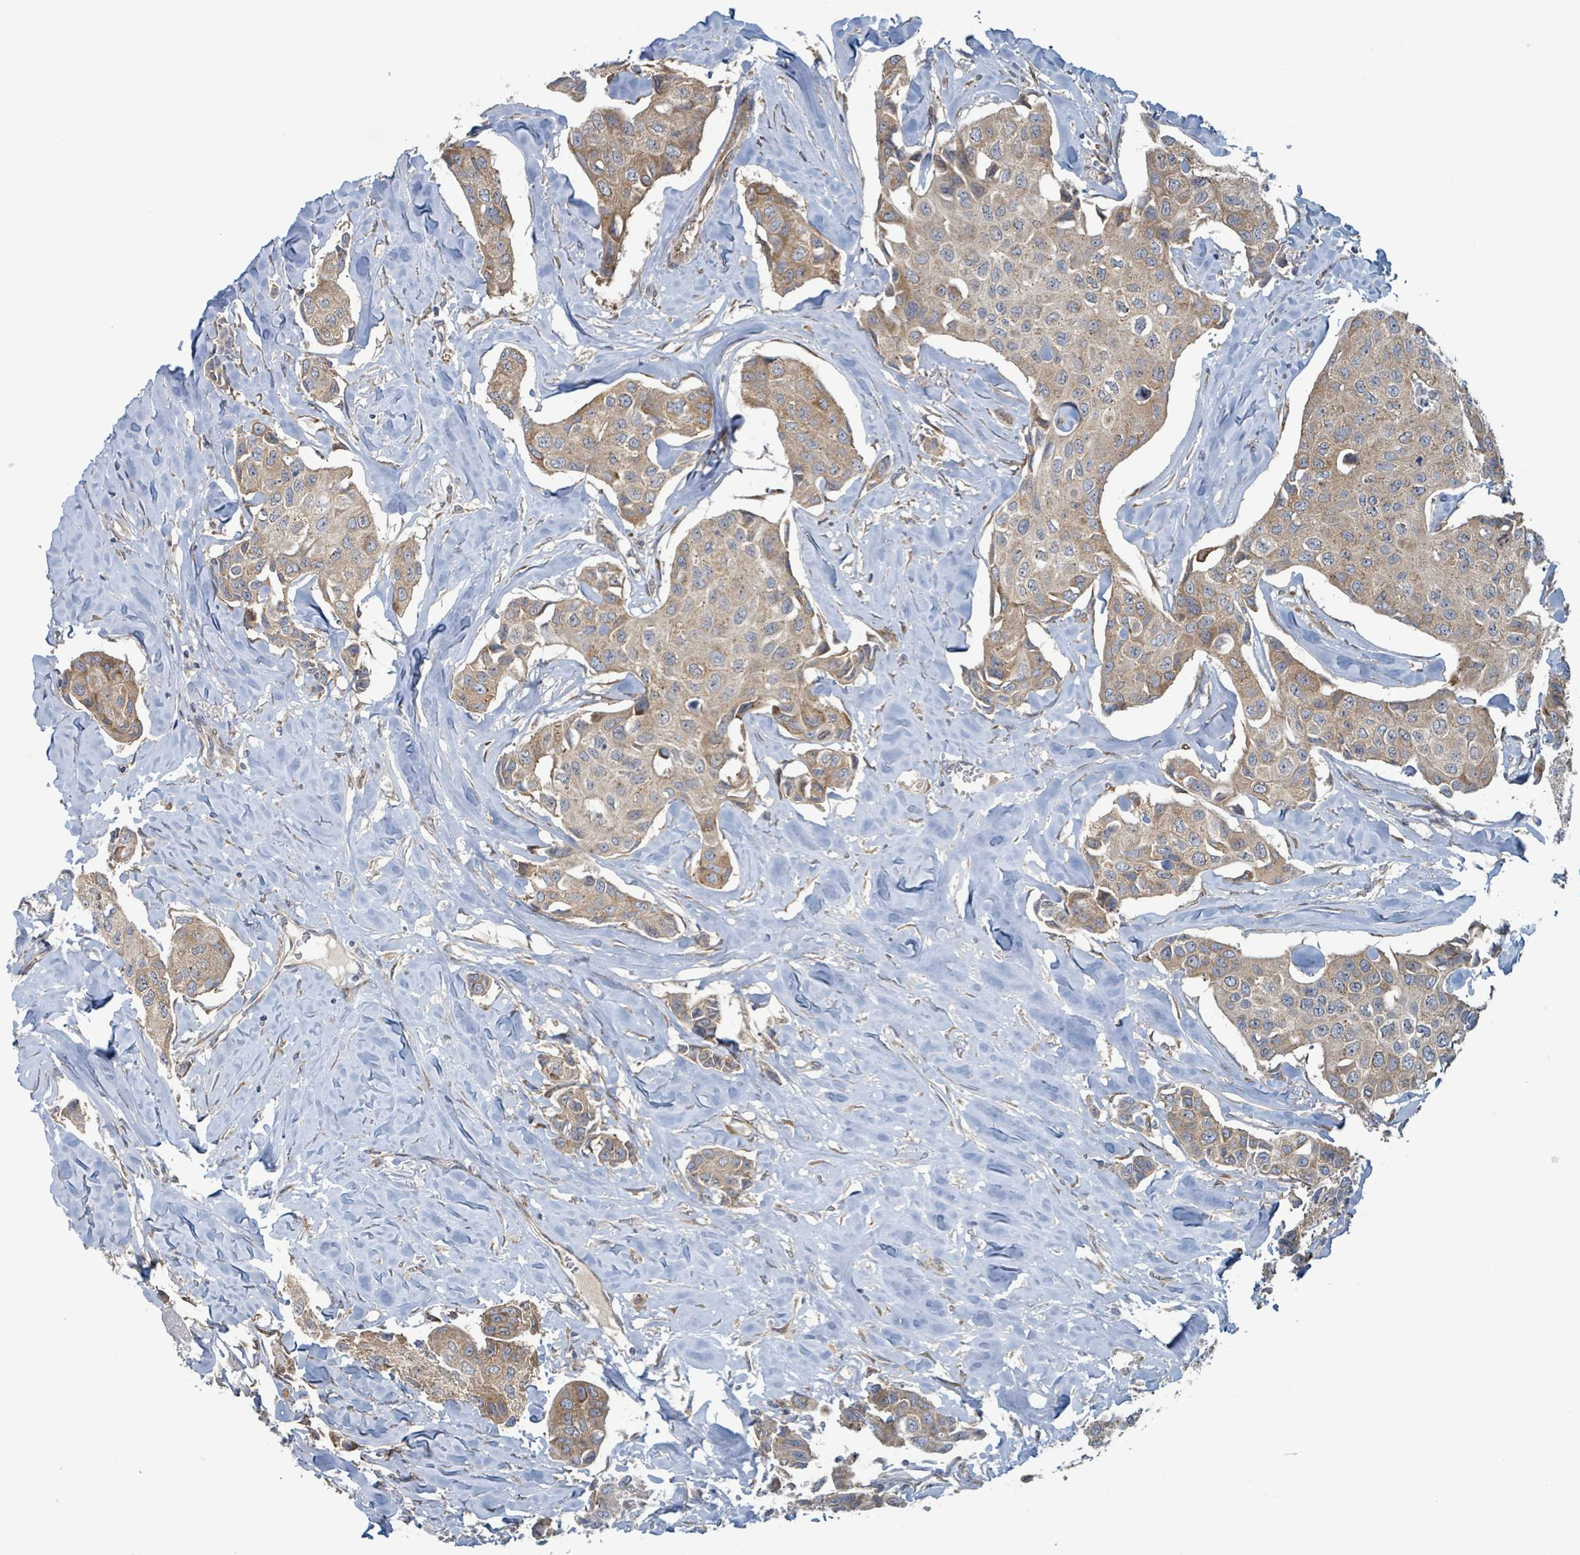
{"staining": {"intensity": "moderate", "quantity": ">75%", "location": "cytoplasmic/membranous"}, "tissue": "breast cancer", "cell_type": "Tumor cells", "image_type": "cancer", "snomed": [{"axis": "morphology", "description": "Duct carcinoma"}, {"axis": "topography", "description": "Breast"}], "caption": "Immunohistochemical staining of human breast cancer (invasive ductal carcinoma) demonstrates medium levels of moderate cytoplasmic/membranous protein positivity in approximately >75% of tumor cells.", "gene": "OR51E1", "patient": {"sex": "female", "age": 80}}